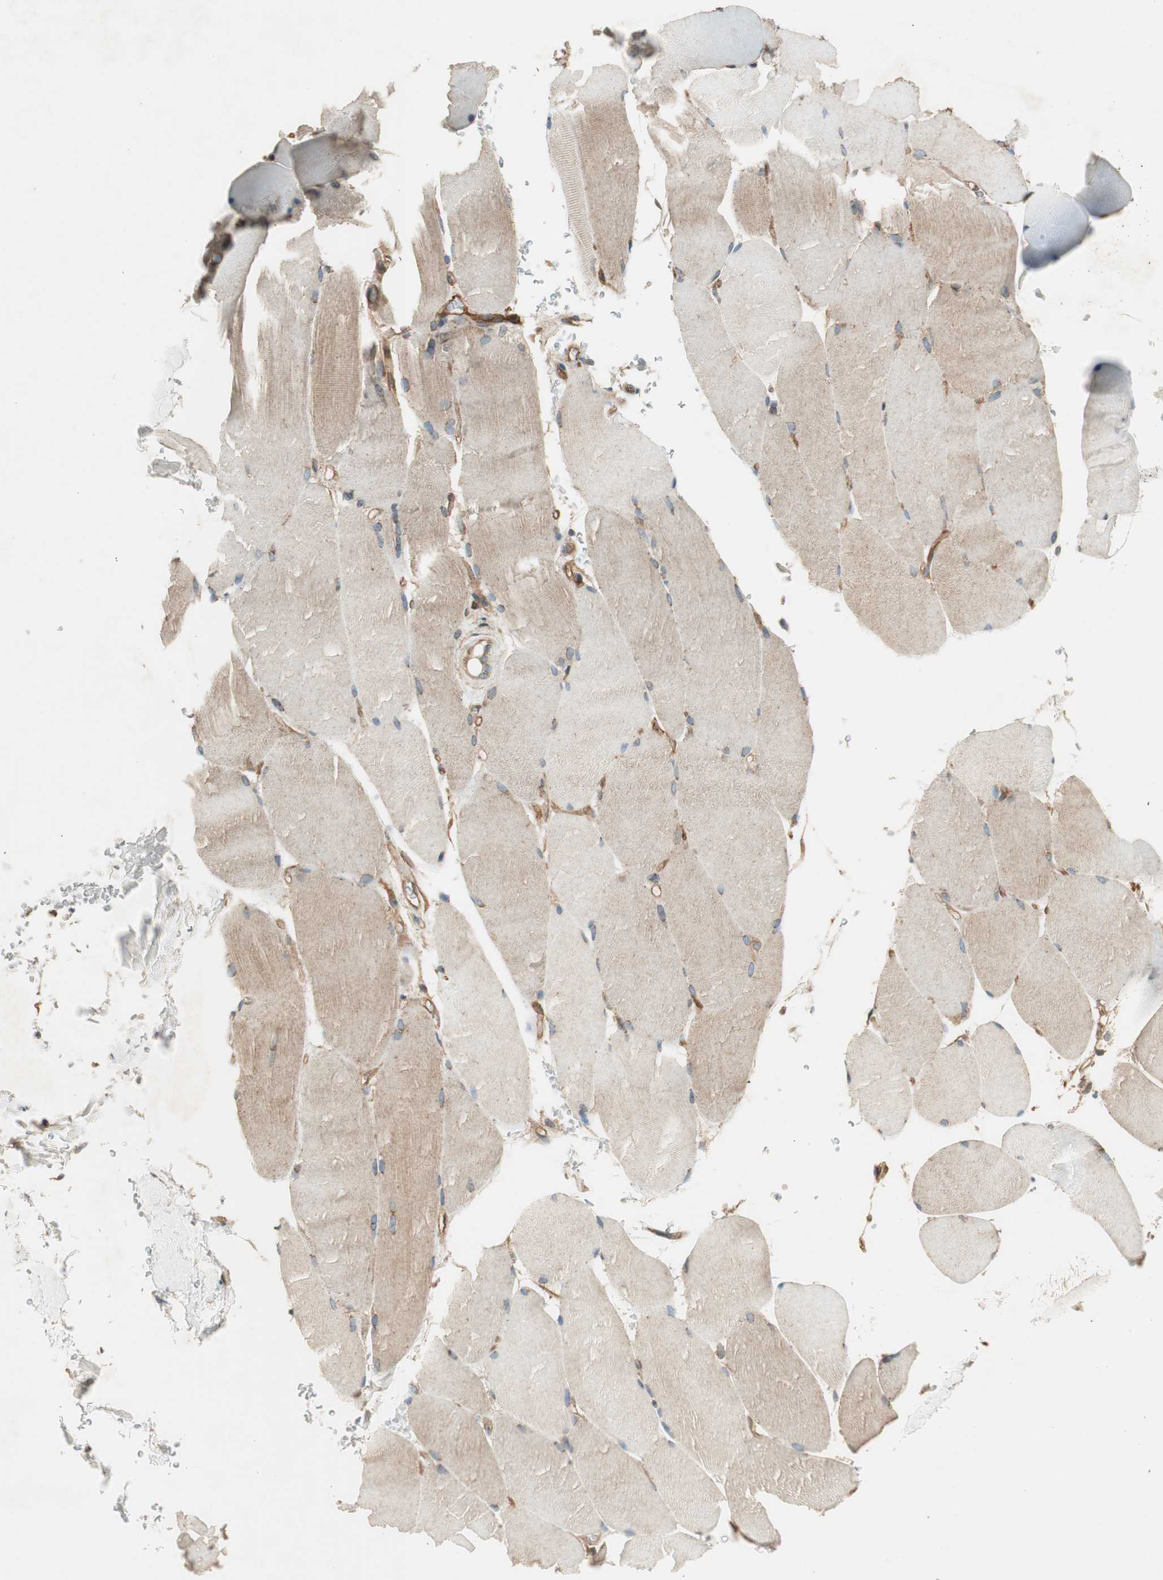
{"staining": {"intensity": "weak", "quantity": "25%-75%", "location": "cytoplasmic/membranous"}, "tissue": "skeletal muscle", "cell_type": "Myocytes", "image_type": "normal", "snomed": [{"axis": "morphology", "description": "Normal tissue, NOS"}, {"axis": "topography", "description": "Skin"}, {"axis": "topography", "description": "Skeletal muscle"}], "caption": "This histopathology image displays IHC staining of benign skeletal muscle, with low weak cytoplasmic/membranous positivity in approximately 25%-75% of myocytes.", "gene": "BTN3A3", "patient": {"sex": "male", "age": 83}}